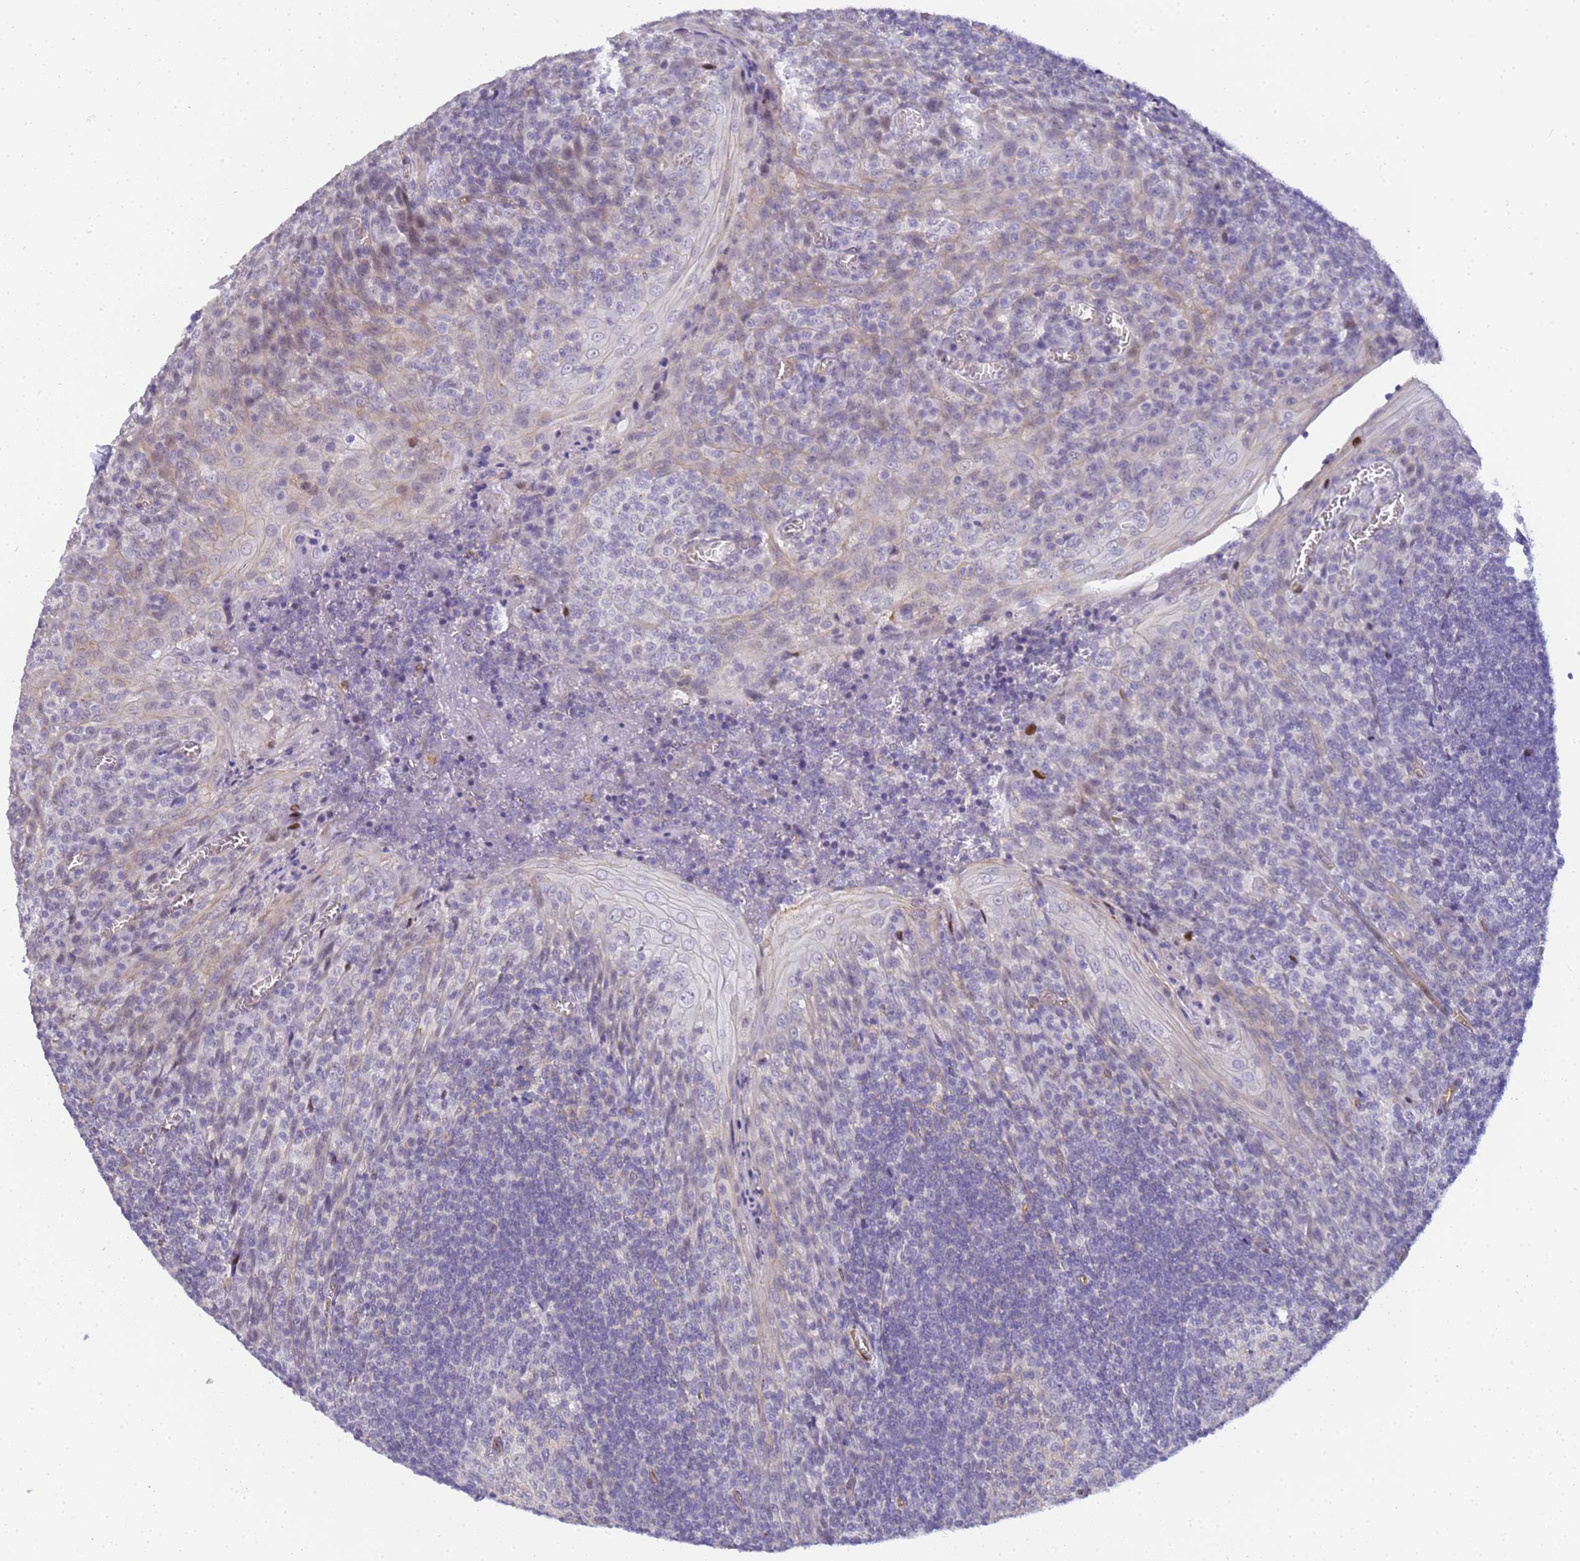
{"staining": {"intensity": "negative", "quantity": "none", "location": "none"}, "tissue": "tonsil", "cell_type": "Germinal center cells", "image_type": "normal", "snomed": [{"axis": "morphology", "description": "Normal tissue, NOS"}, {"axis": "topography", "description": "Tonsil"}], "caption": "DAB immunohistochemical staining of normal tonsil reveals no significant positivity in germinal center cells.", "gene": "GON4L", "patient": {"sex": "male", "age": 27}}